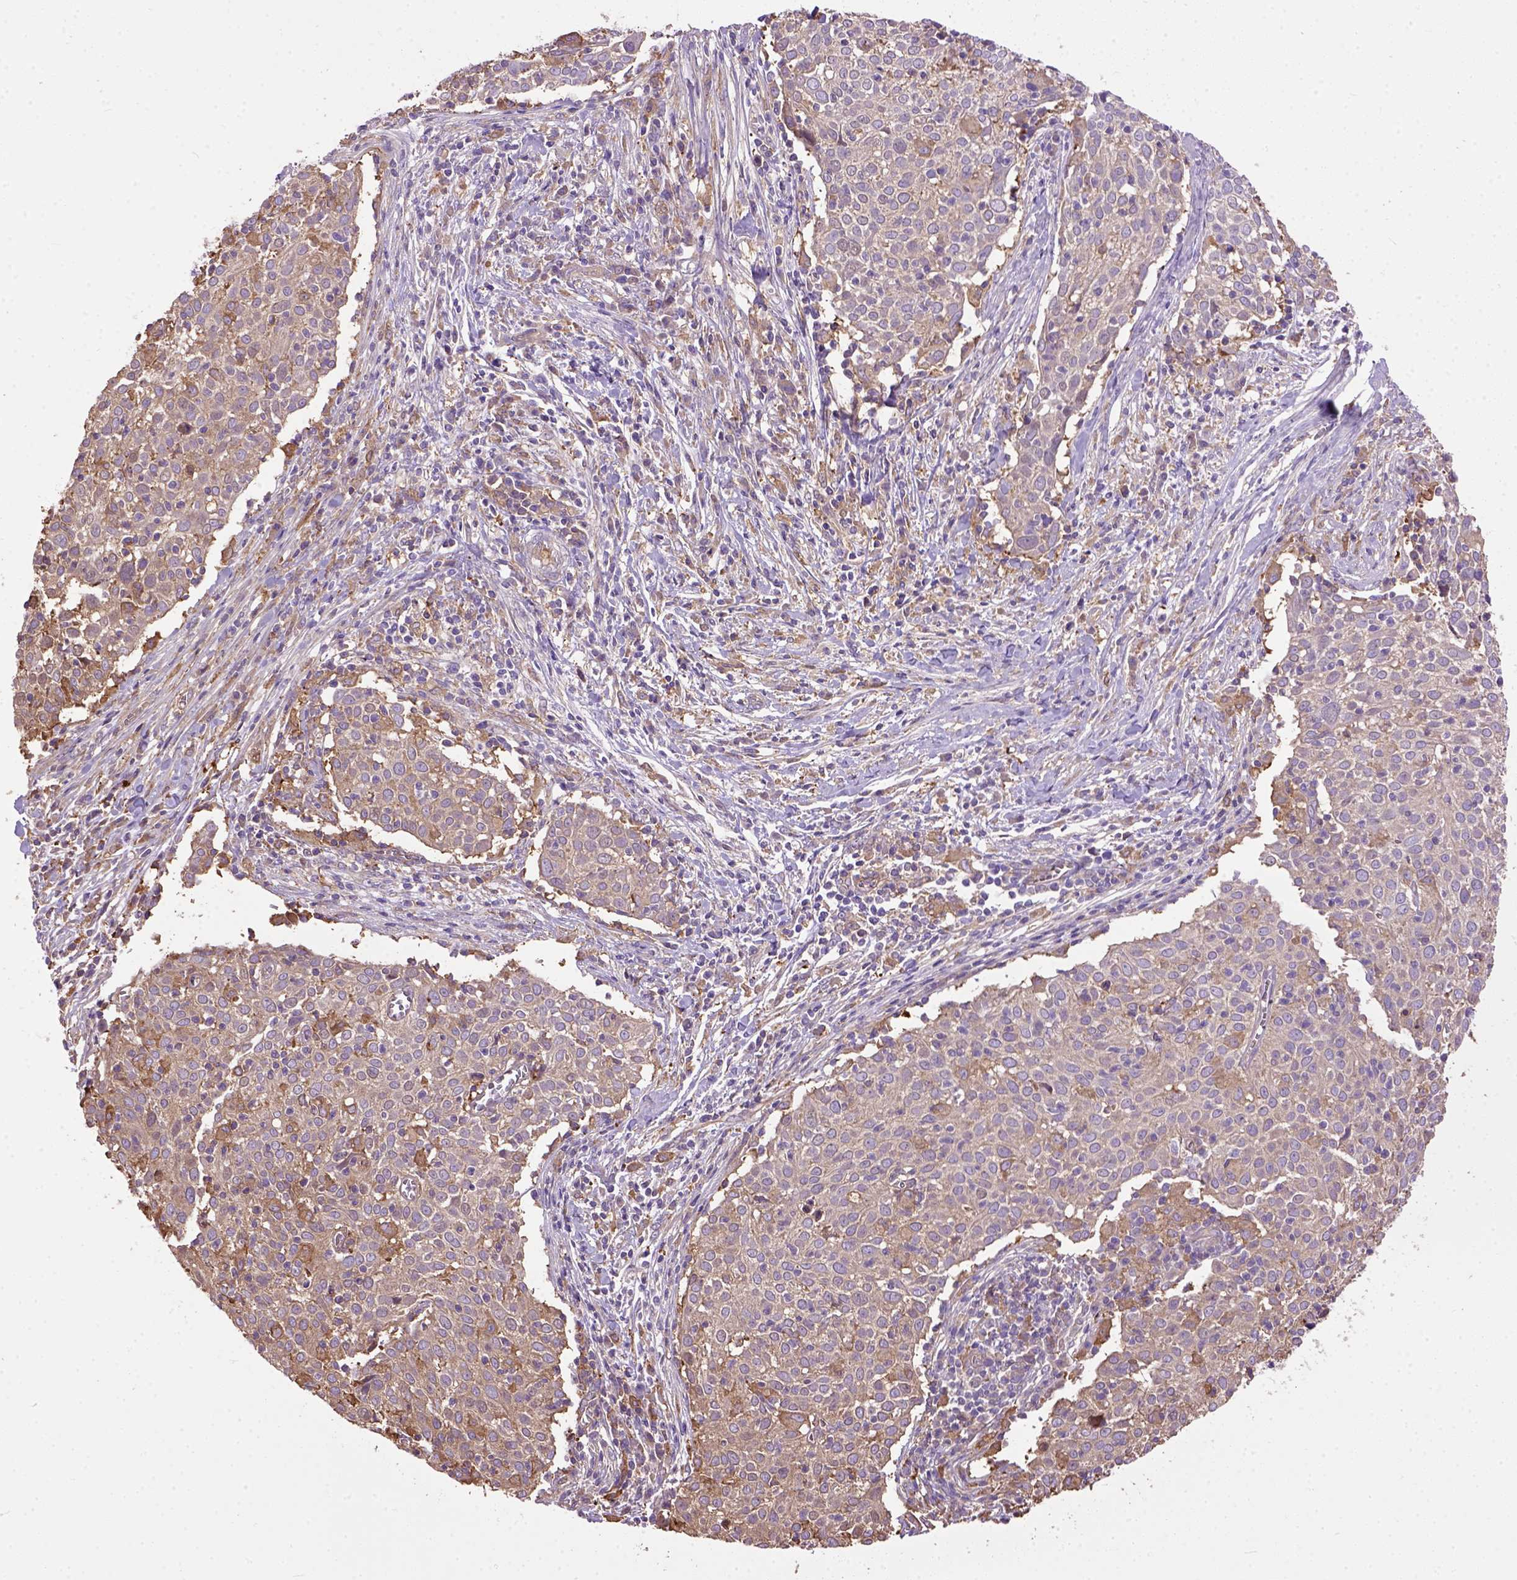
{"staining": {"intensity": "weak", "quantity": "25%-75%", "location": "cytoplasmic/membranous"}, "tissue": "cervical cancer", "cell_type": "Tumor cells", "image_type": "cancer", "snomed": [{"axis": "morphology", "description": "Squamous cell carcinoma, NOS"}, {"axis": "topography", "description": "Cervix"}], "caption": "IHC (DAB (3,3'-diaminobenzidine)) staining of human squamous cell carcinoma (cervical) shows weak cytoplasmic/membranous protein expression in approximately 25%-75% of tumor cells.", "gene": "SEMA4F", "patient": {"sex": "female", "age": 39}}